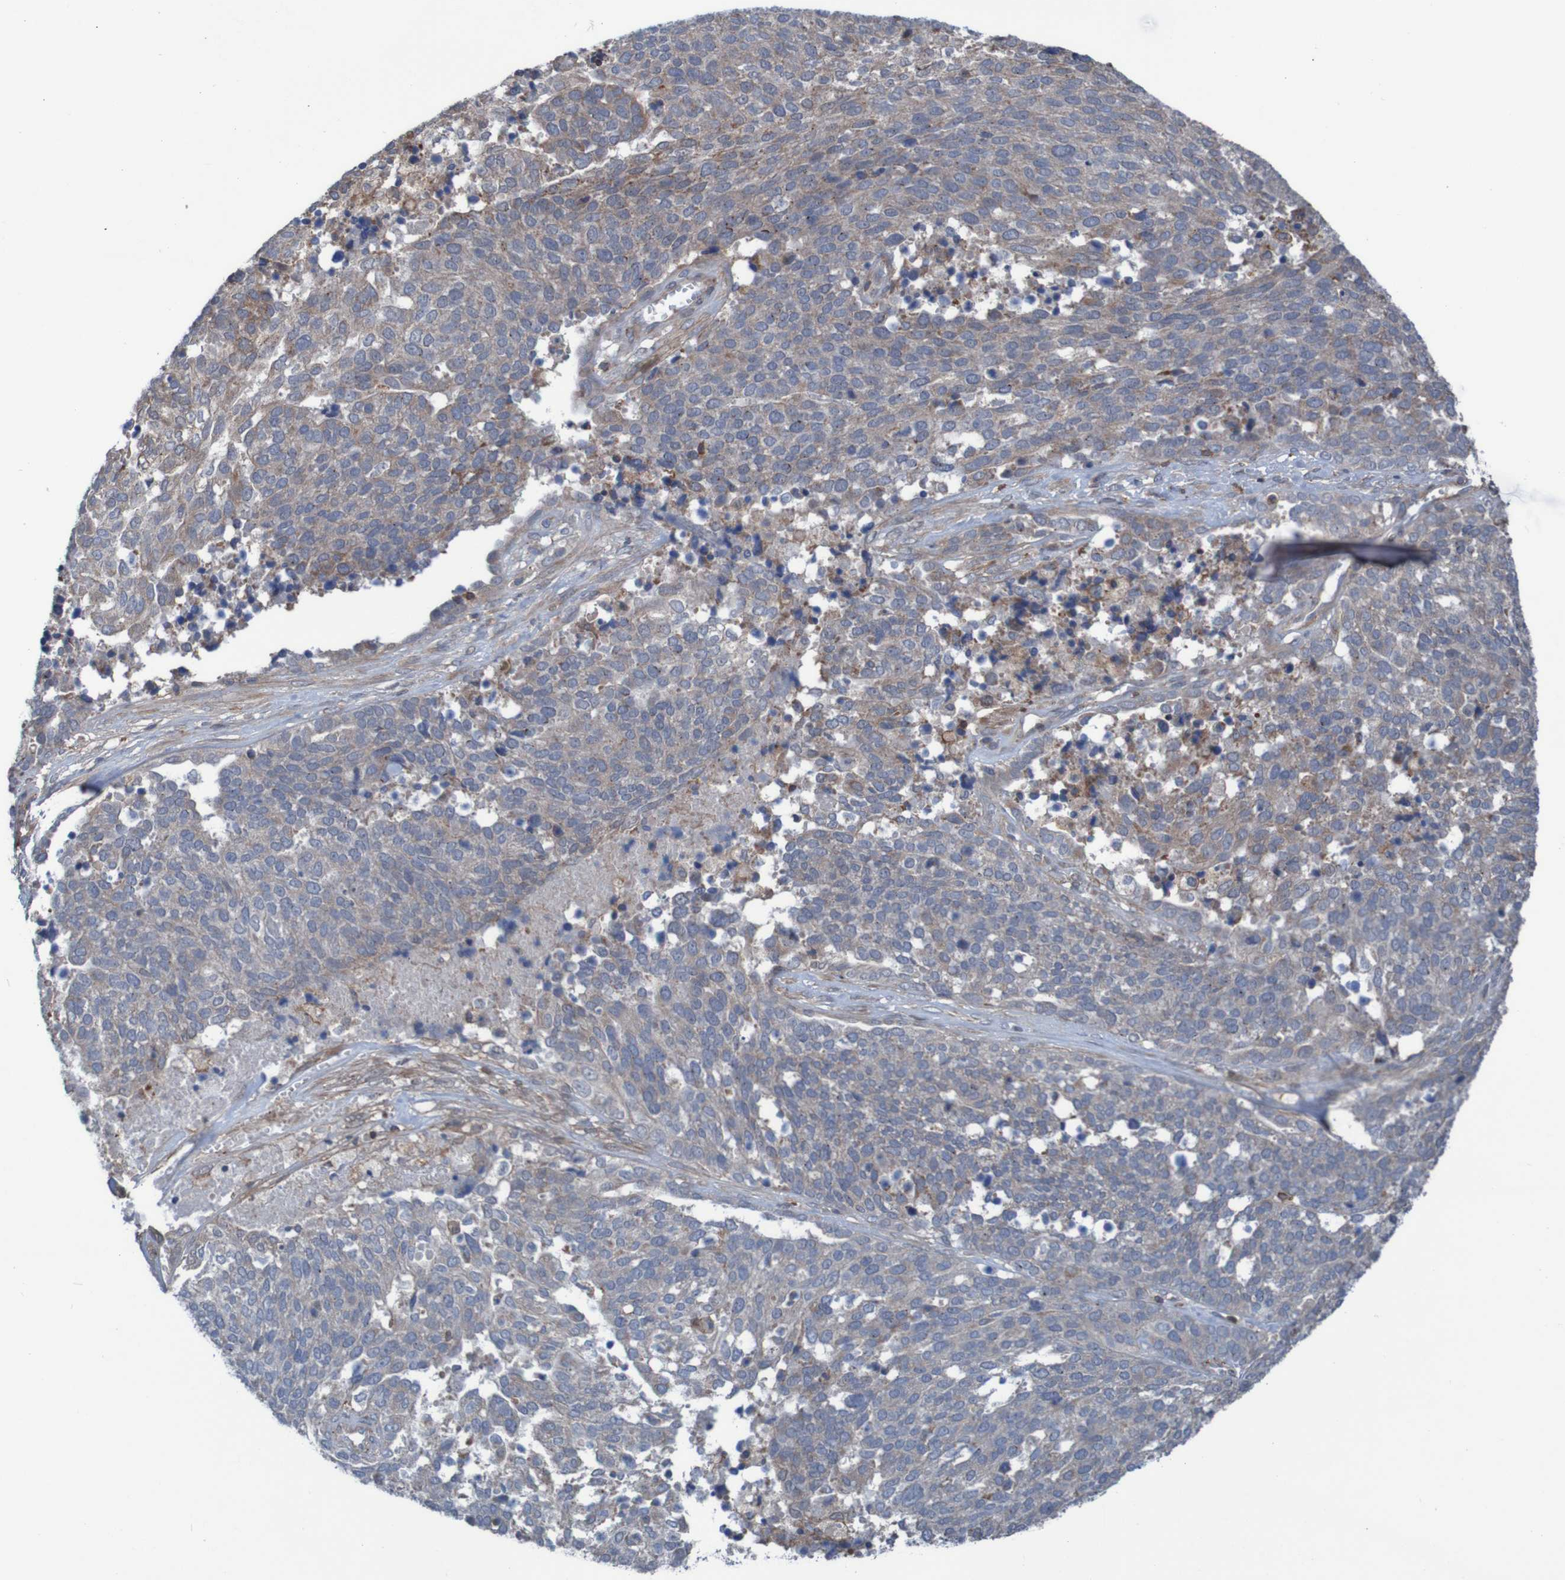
{"staining": {"intensity": "weak", "quantity": ">75%", "location": "cytoplasmic/membranous"}, "tissue": "ovarian cancer", "cell_type": "Tumor cells", "image_type": "cancer", "snomed": [{"axis": "morphology", "description": "Cystadenocarcinoma, serous, NOS"}, {"axis": "topography", "description": "Ovary"}], "caption": "IHC histopathology image of human ovarian cancer (serous cystadenocarcinoma) stained for a protein (brown), which shows low levels of weak cytoplasmic/membranous expression in approximately >75% of tumor cells.", "gene": "PDGFB", "patient": {"sex": "female", "age": 44}}